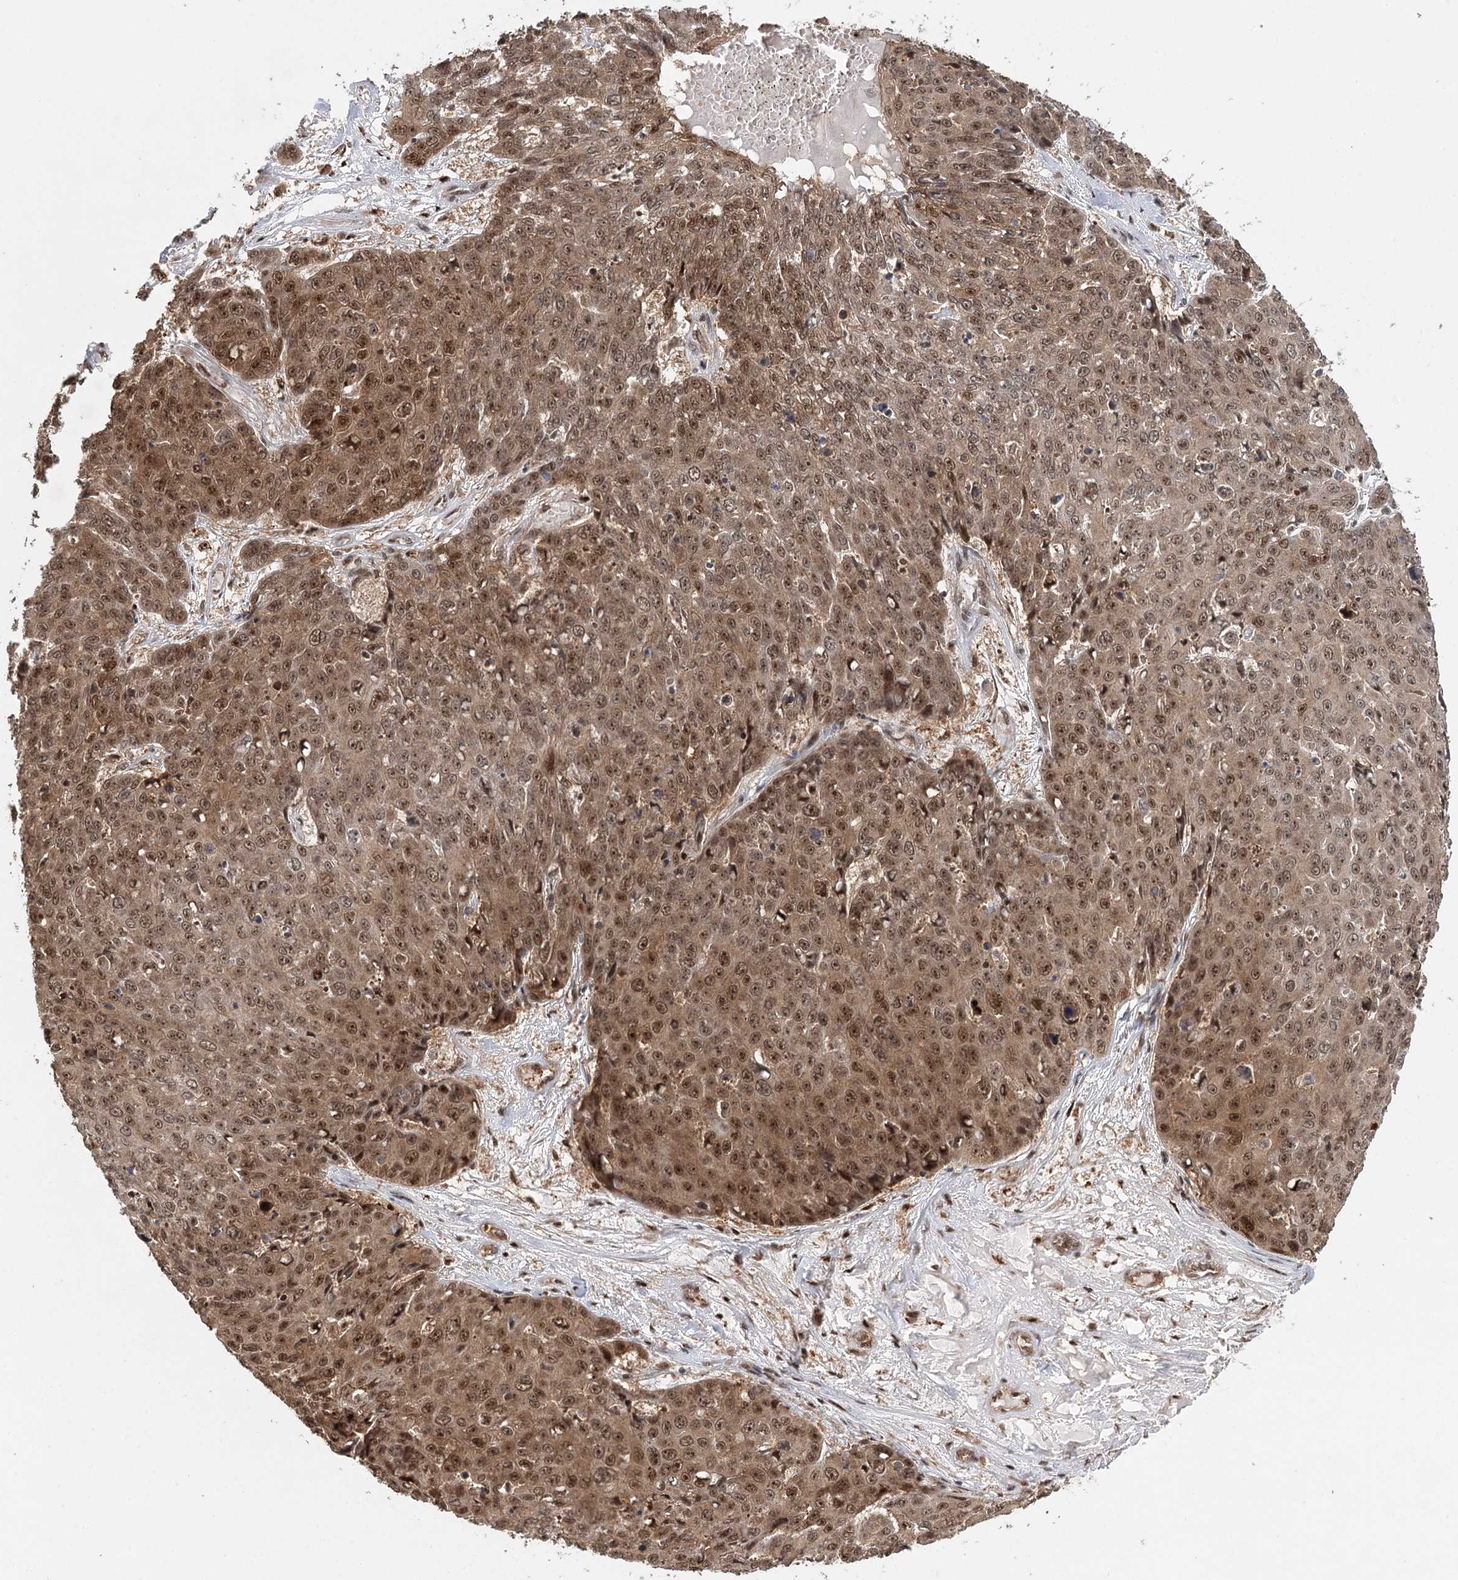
{"staining": {"intensity": "moderate", "quantity": ">75%", "location": "cytoplasmic/membranous,nuclear"}, "tissue": "skin cancer", "cell_type": "Tumor cells", "image_type": "cancer", "snomed": [{"axis": "morphology", "description": "Squamous cell carcinoma, NOS"}, {"axis": "topography", "description": "Skin"}], "caption": "Skin squamous cell carcinoma tissue reveals moderate cytoplasmic/membranous and nuclear staining in approximately >75% of tumor cells, visualized by immunohistochemistry.", "gene": "N6AMT1", "patient": {"sex": "male", "age": 71}}